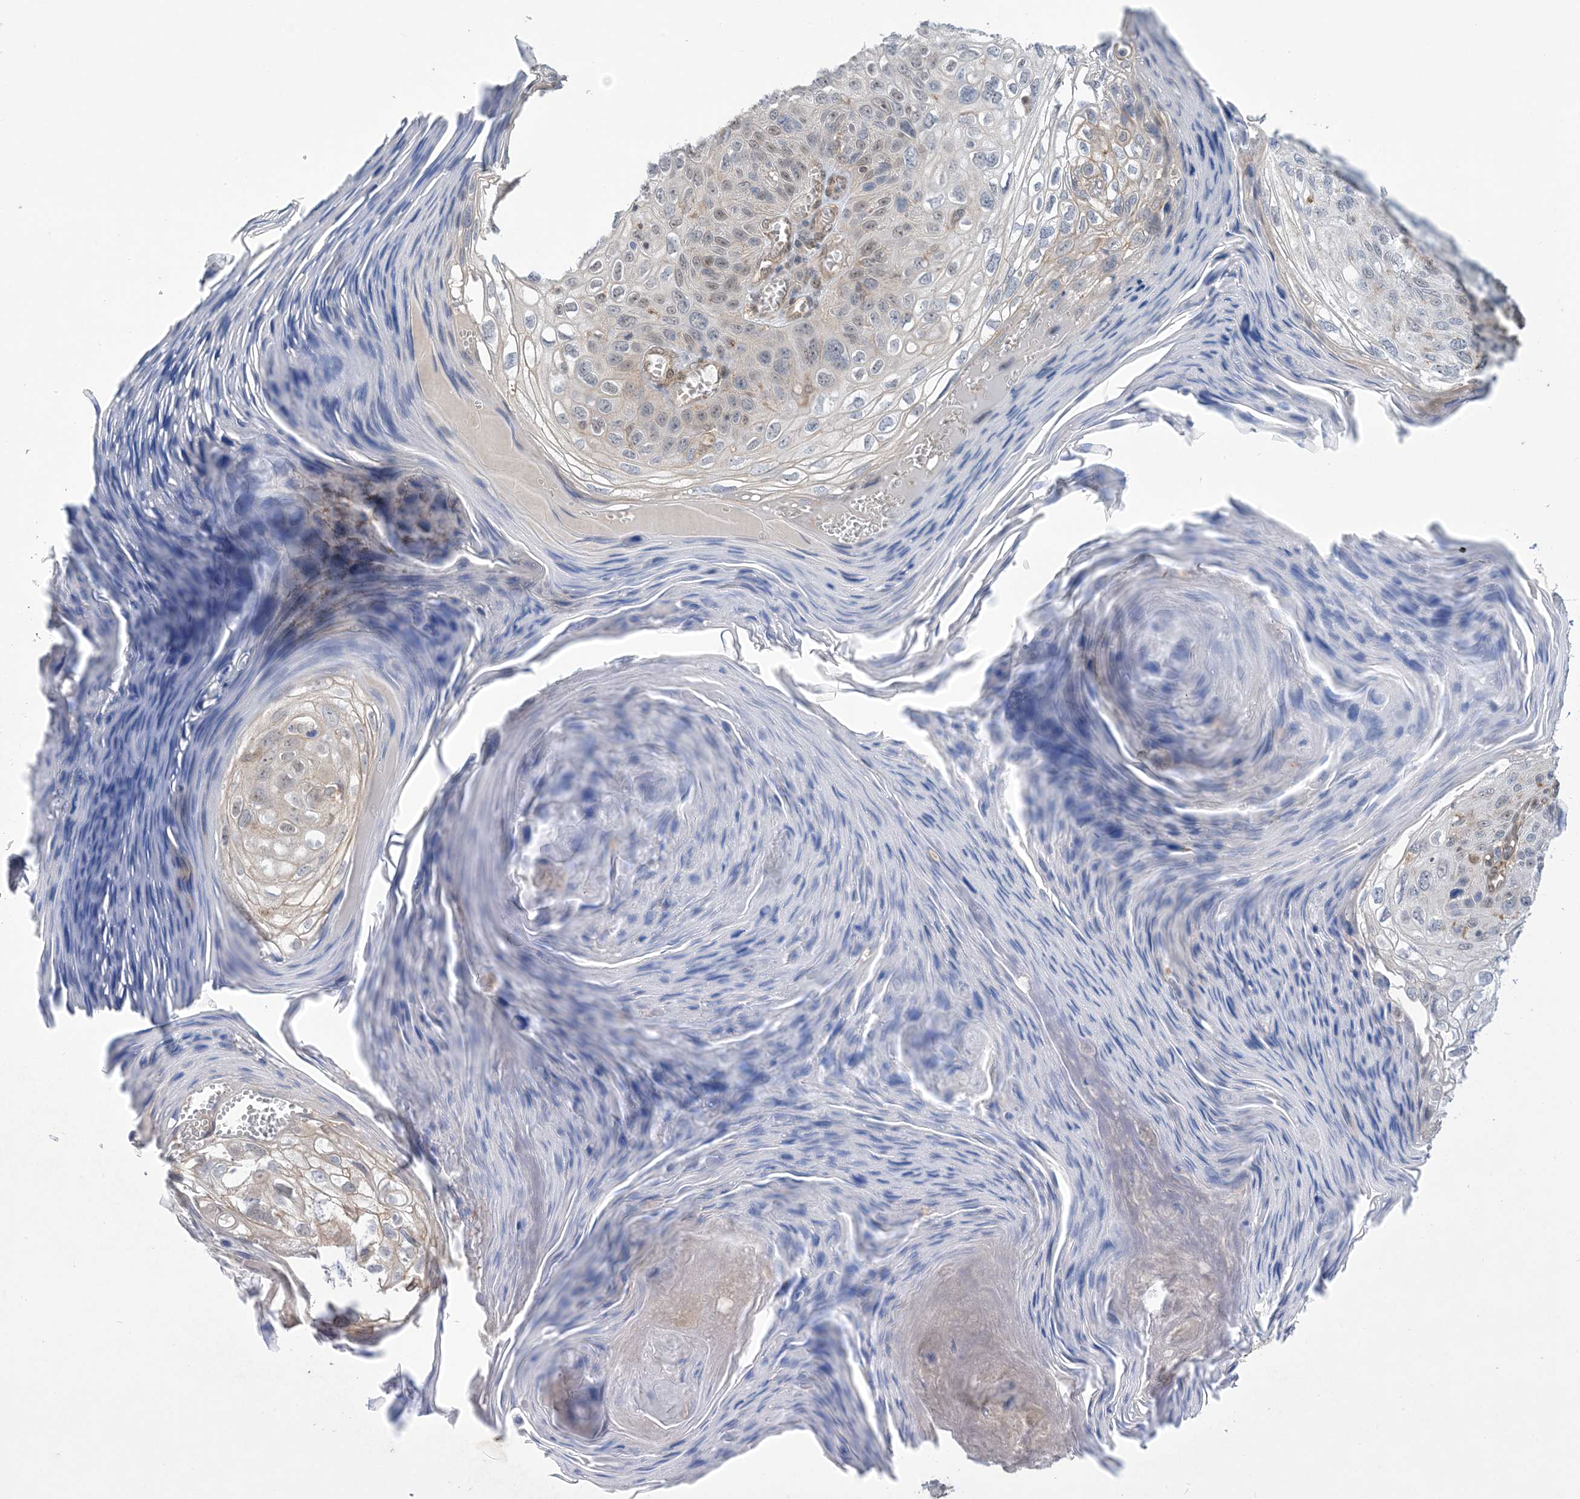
{"staining": {"intensity": "negative", "quantity": "none", "location": "none"}, "tissue": "skin cancer", "cell_type": "Tumor cells", "image_type": "cancer", "snomed": [{"axis": "morphology", "description": "Squamous cell carcinoma, NOS"}, {"axis": "topography", "description": "Skin"}], "caption": "This is an immunohistochemistry photomicrograph of skin squamous cell carcinoma. There is no staining in tumor cells.", "gene": "ZNF8", "patient": {"sex": "female", "age": 90}}